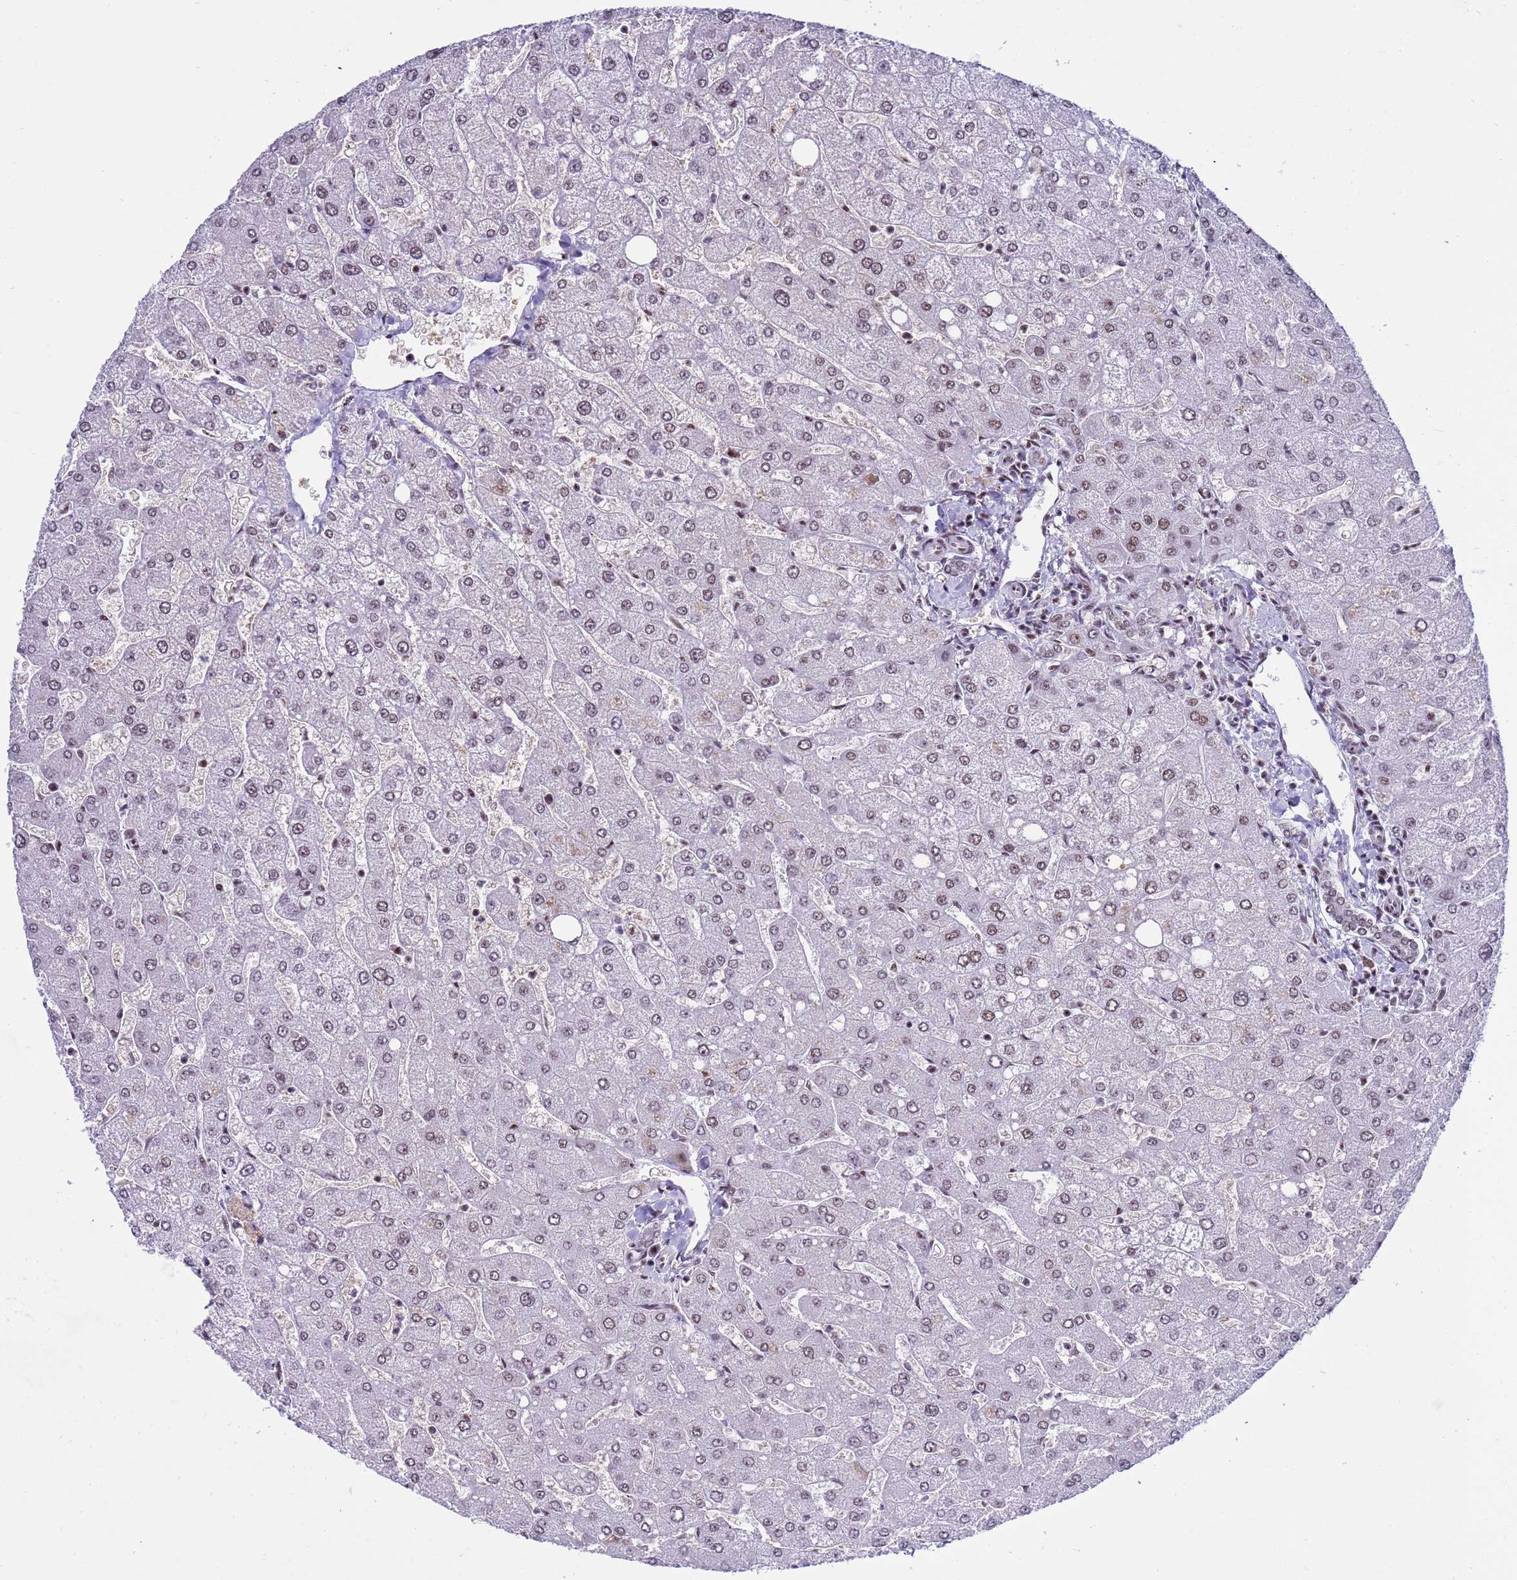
{"staining": {"intensity": "moderate", "quantity": "25%-75%", "location": "nuclear"}, "tissue": "liver", "cell_type": "Cholangiocytes", "image_type": "normal", "snomed": [{"axis": "morphology", "description": "Normal tissue, NOS"}, {"axis": "topography", "description": "Liver"}], "caption": "Immunohistochemistry (IHC) micrograph of benign human liver stained for a protein (brown), which shows medium levels of moderate nuclear expression in approximately 25%-75% of cholangiocytes.", "gene": "THOC2", "patient": {"sex": "male", "age": 55}}